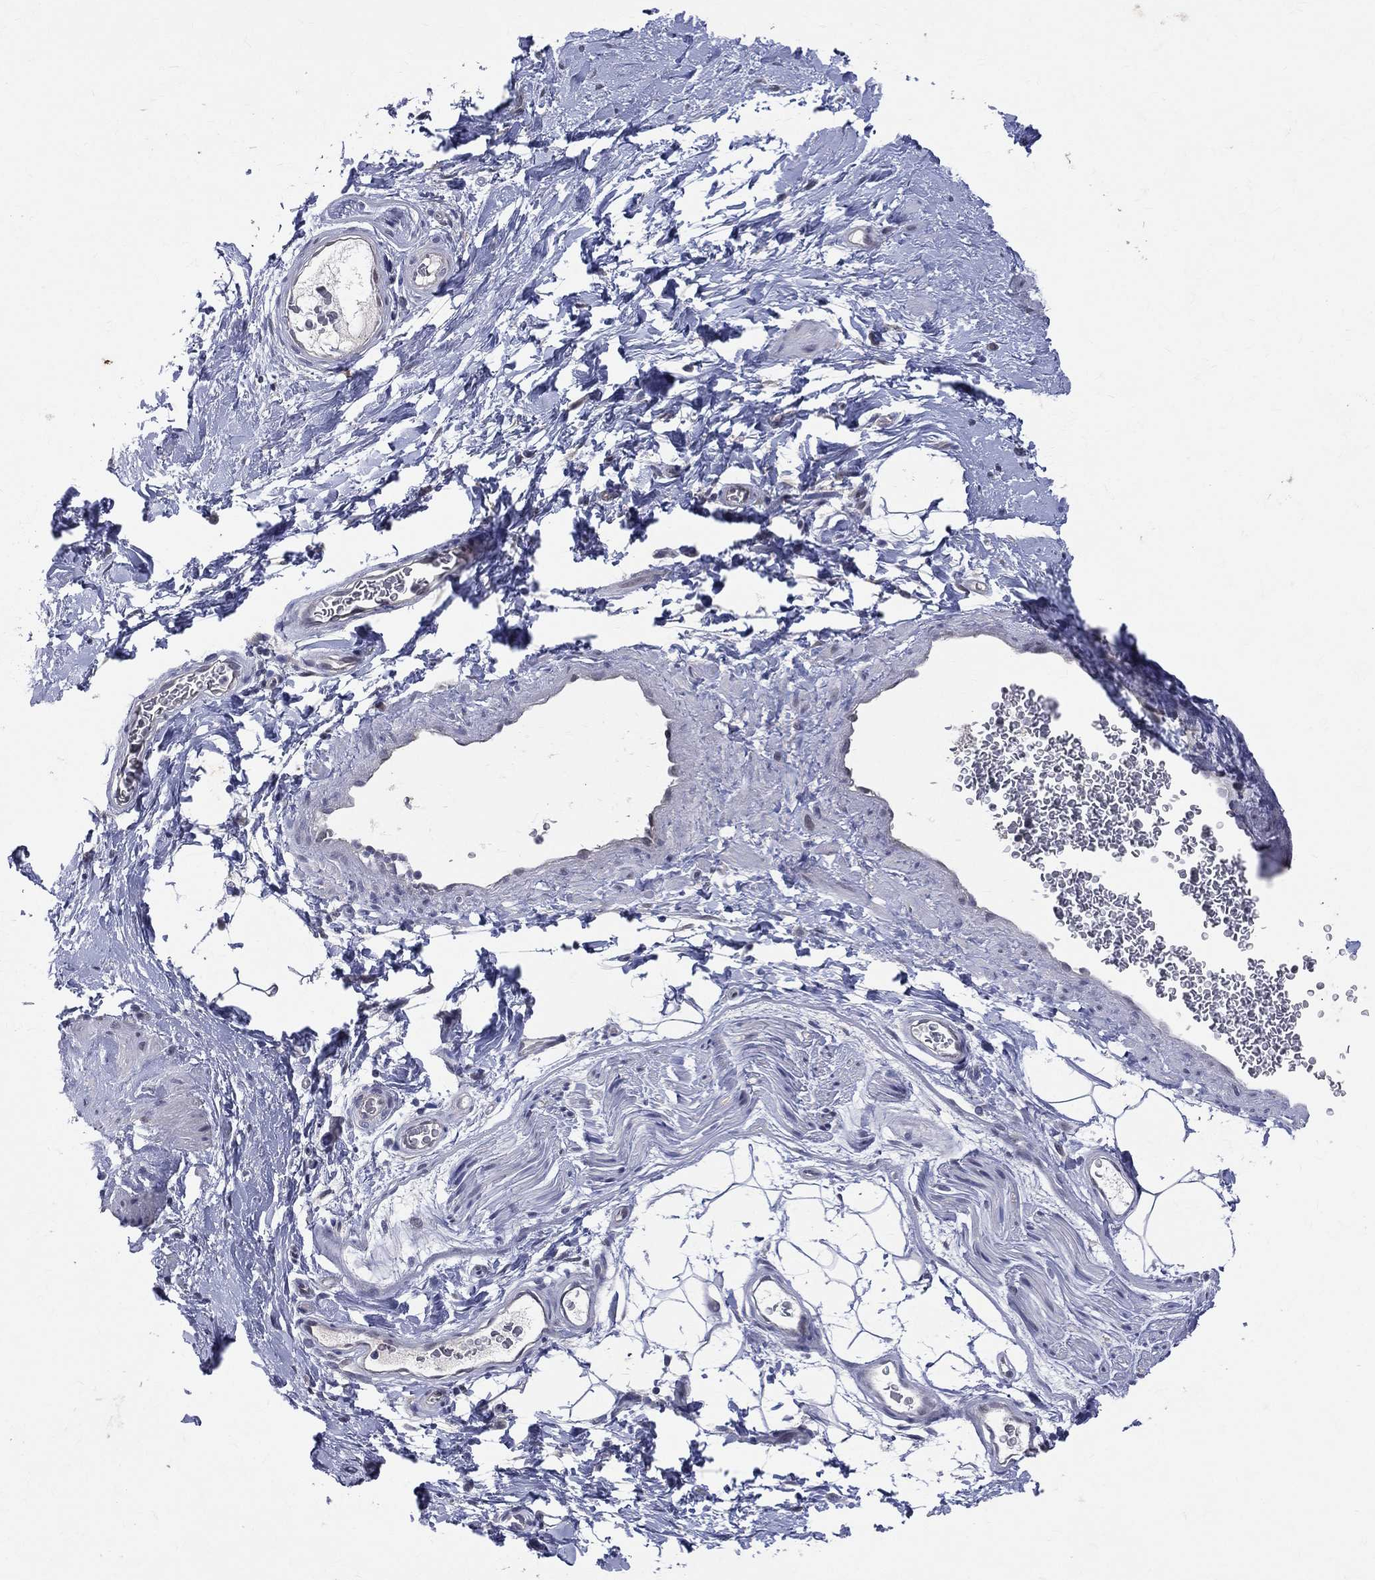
{"staining": {"intensity": "negative", "quantity": "none", "location": "none"}, "tissue": "adipose tissue", "cell_type": "Adipocytes", "image_type": "normal", "snomed": [{"axis": "morphology", "description": "Normal tissue, NOS"}, {"axis": "topography", "description": "Soft tissue"}, {"axis": "topography", "description": "Vascular tissue"}], "caption": "This histopathology image is of unremarkable adipose tissue stained with IHC to label a protein in brown with the nuclei are counter-stained blue. There is no positivity in adipocytes.", "gene": "DLG4", "patient": {"sex": "male", "age": 41}}